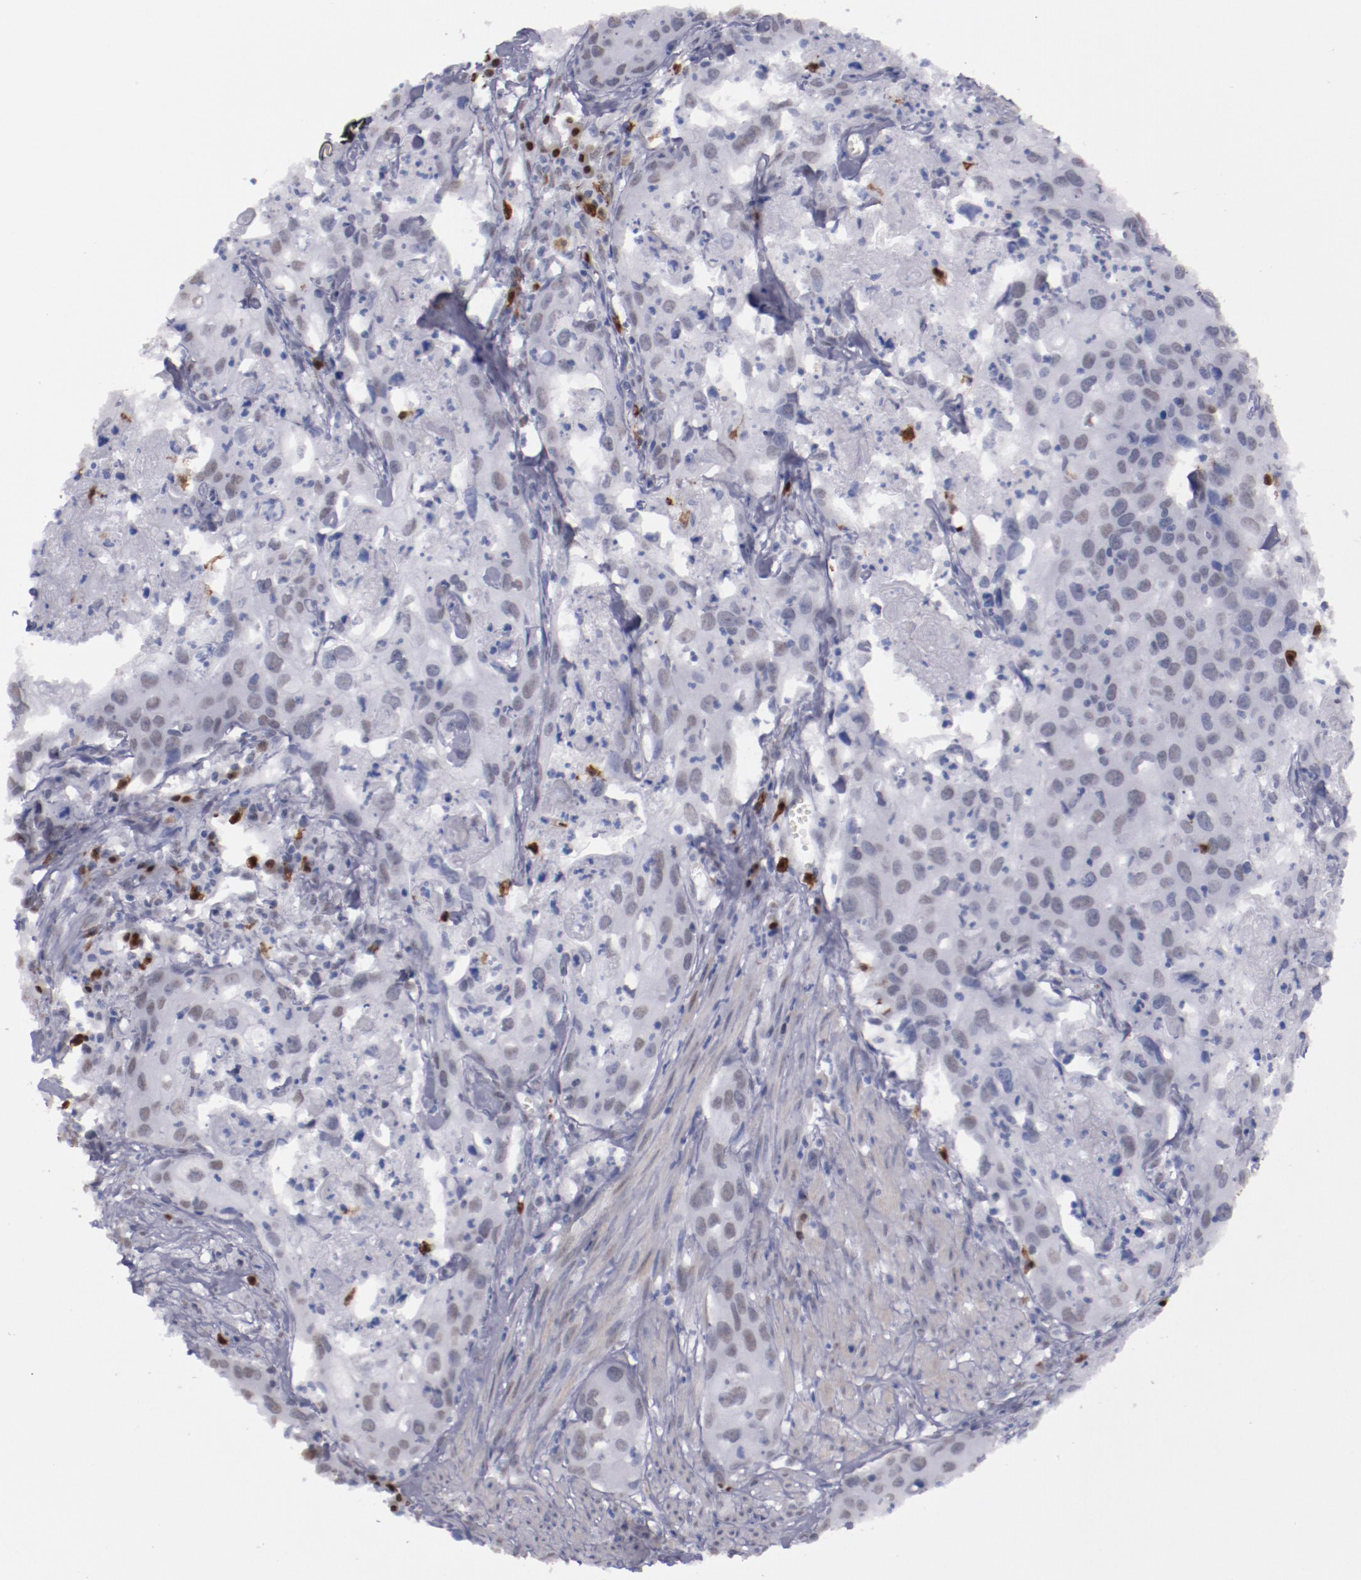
{"staining": {"intensity": "weak", "quantity": "25%-75%", "location": "nuclear"}, "tissue": "urothelial cancer", "cell_type": "Tumor cells", "image_type": "cancer", "snomed": [{"axis": "morphology", "description": "Urothelial carcinoma, High grade"}, {"axis": "topography", "description": "Urinary bladder"}], "caption": "About 25%-75% of tumor cells in high-grade urothelial carcinoma show weak nuclear protein positivity as visualized by brown immunohistochemical staining.", "gene": "IRF4", "patient": {"sex": "male", "age": 54}}